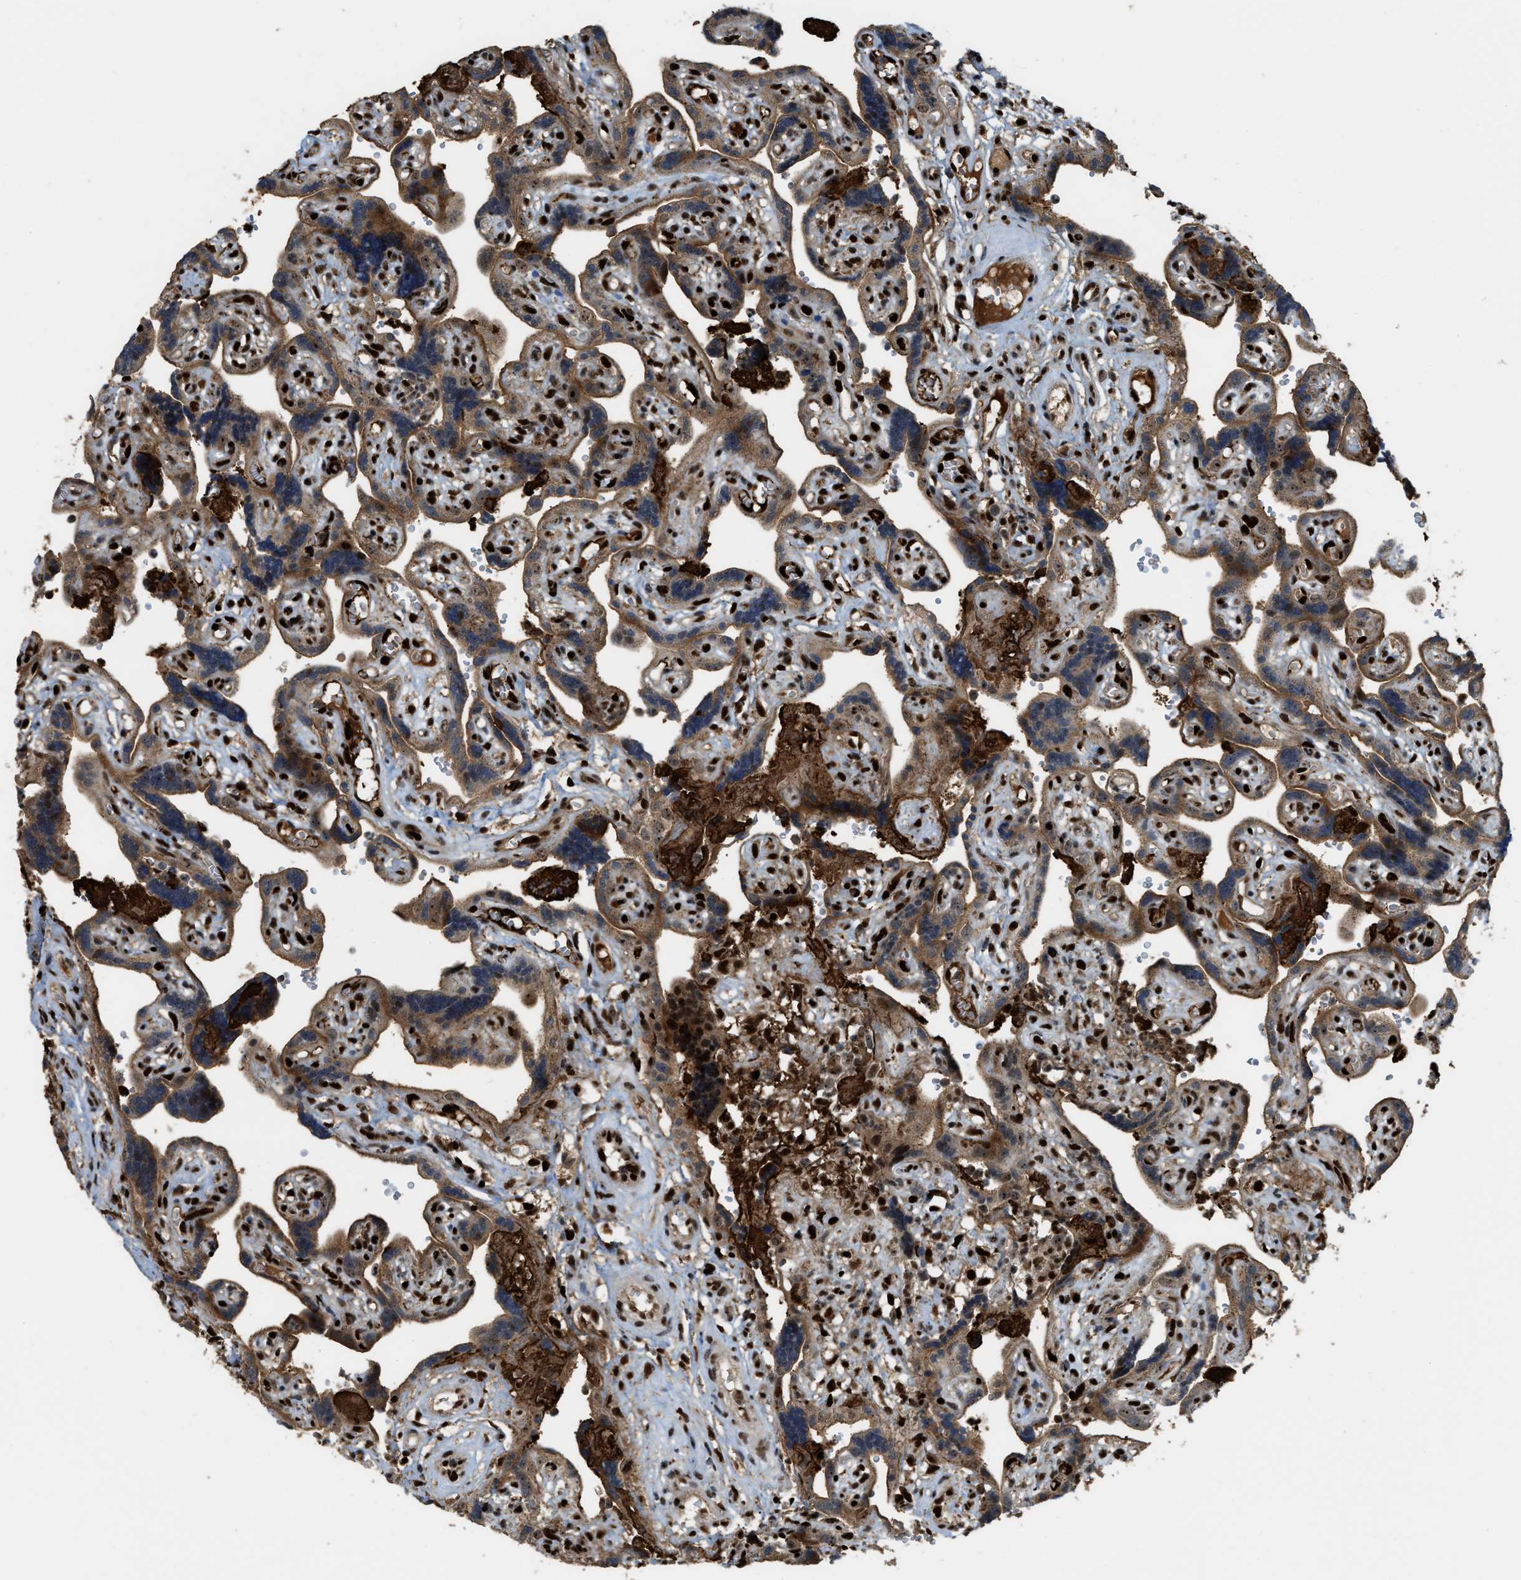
{"staining": {"intensity": "strong", "quantity": ">75%", "location": "nuclear"}, "tissue": "placenta", "cell_type": "Decidual cells", "image_type": "normal", "snomed": [{"axis": "morphology", "description": "Normal tissue, NOS"}, {"axis": "topography", "description": "Placenta"}], "caption": "Immunohistochemistry histopathology image of unremarkable placenta: placenta stained using immunohistochemistry reveals high levels of strong protein expression localized specifically in the nuclear of decidual cells, appearing as a nuclear brown color.", "gene": "ZNF687", "patient": {"sex": "female", "age": 30}}